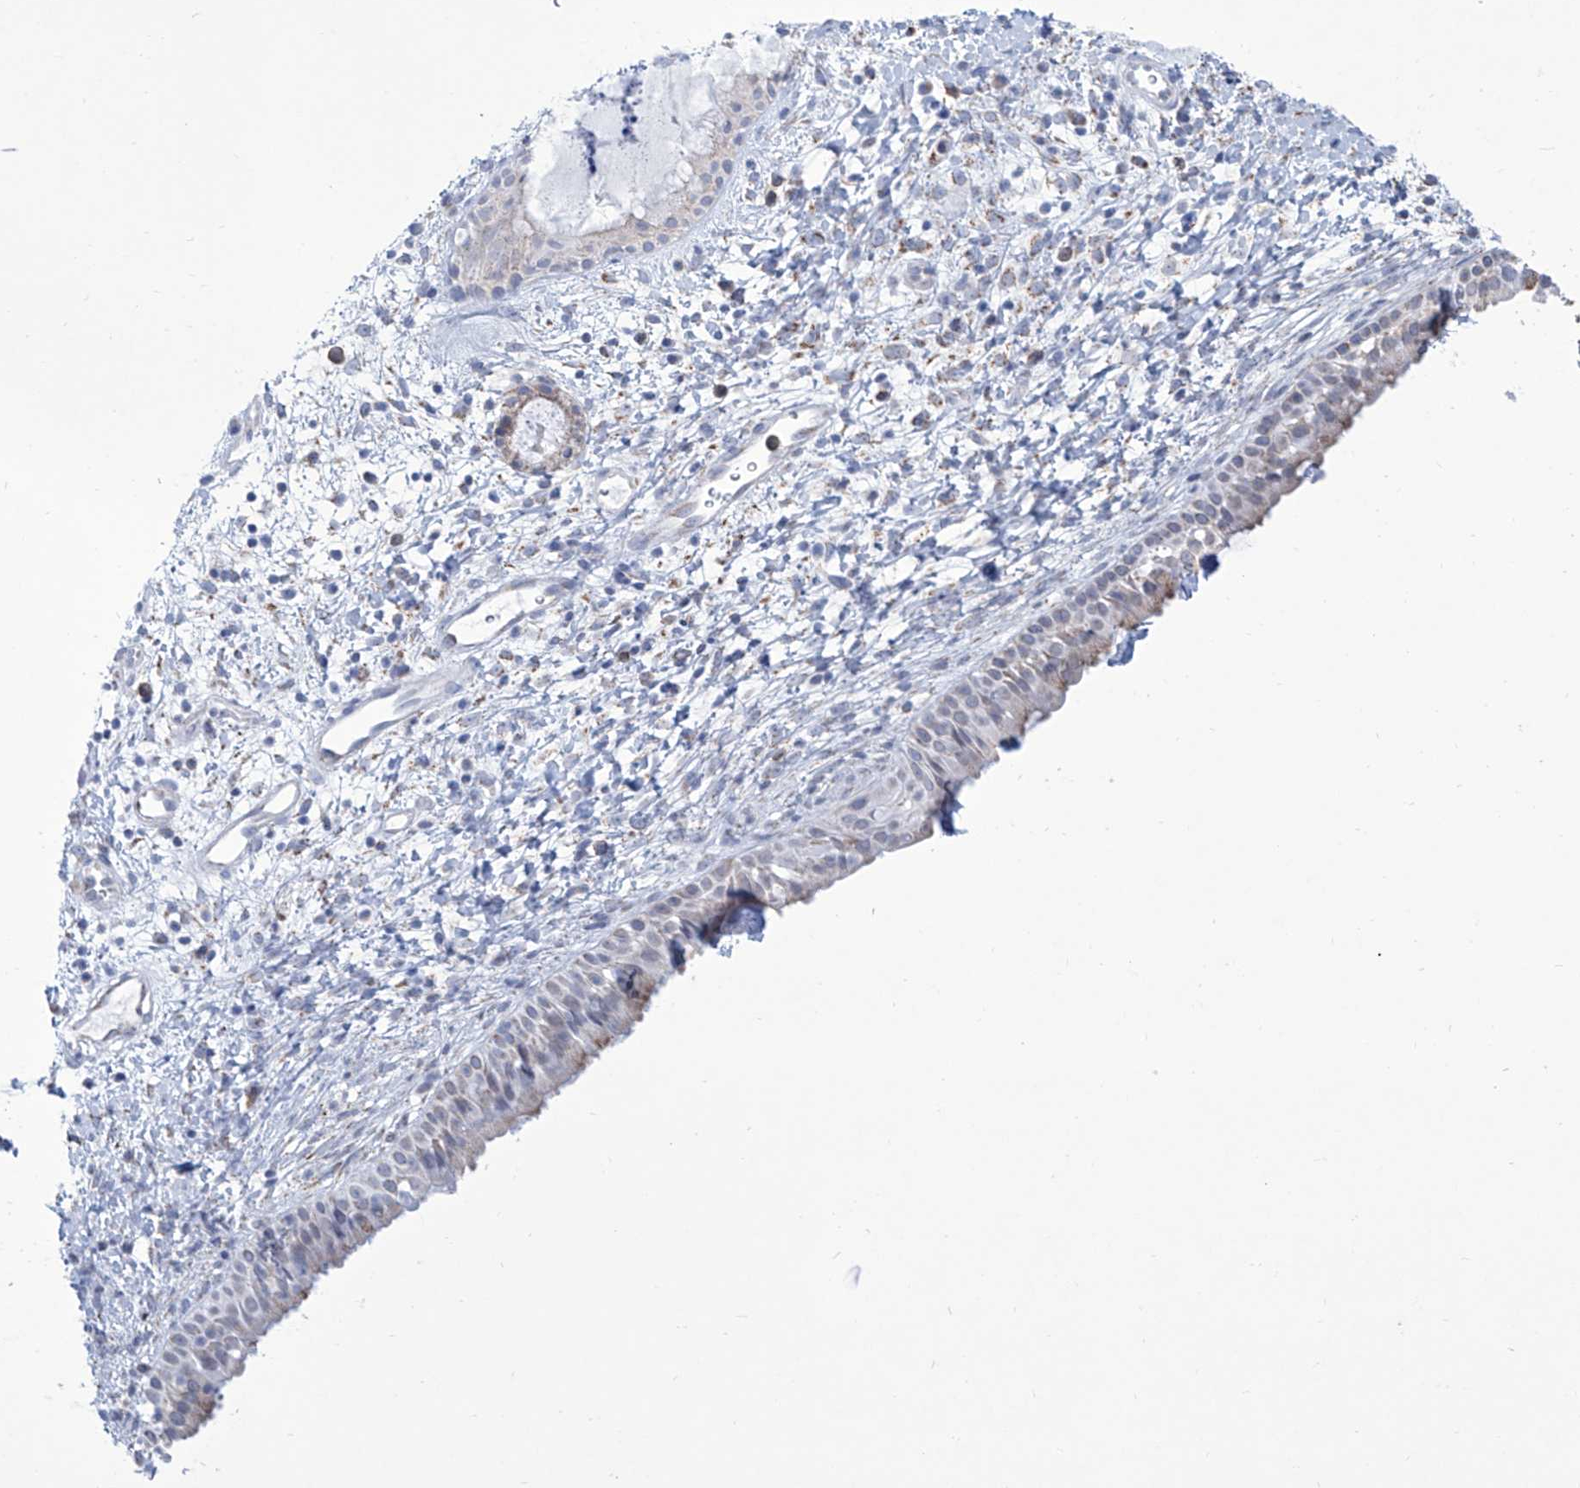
{"staining": {"intensity": "weak", "quantity": "<25%", "location": "cytoplasmic/membranous"}, "tissue": "nasopharynx", "cell_type": "Respiratory epithelial cells", "image_type": "normal", "snomed": [{"axis": "morphology", "description": "Normal tissue, NOS"}, {"axis": "topography", "description": "Nasopharynx"}], "caption": "The histopathology image demonstrates no significant positivity in respiratory epithelial cells of nasopharynx. (Brightfield microscopy of DAB (3,3'-diaminobenzidine) immunohistochemistry at high magnification).", "gene": "ALDH6A1", "patient": {"sex": "male", "age": 22}}